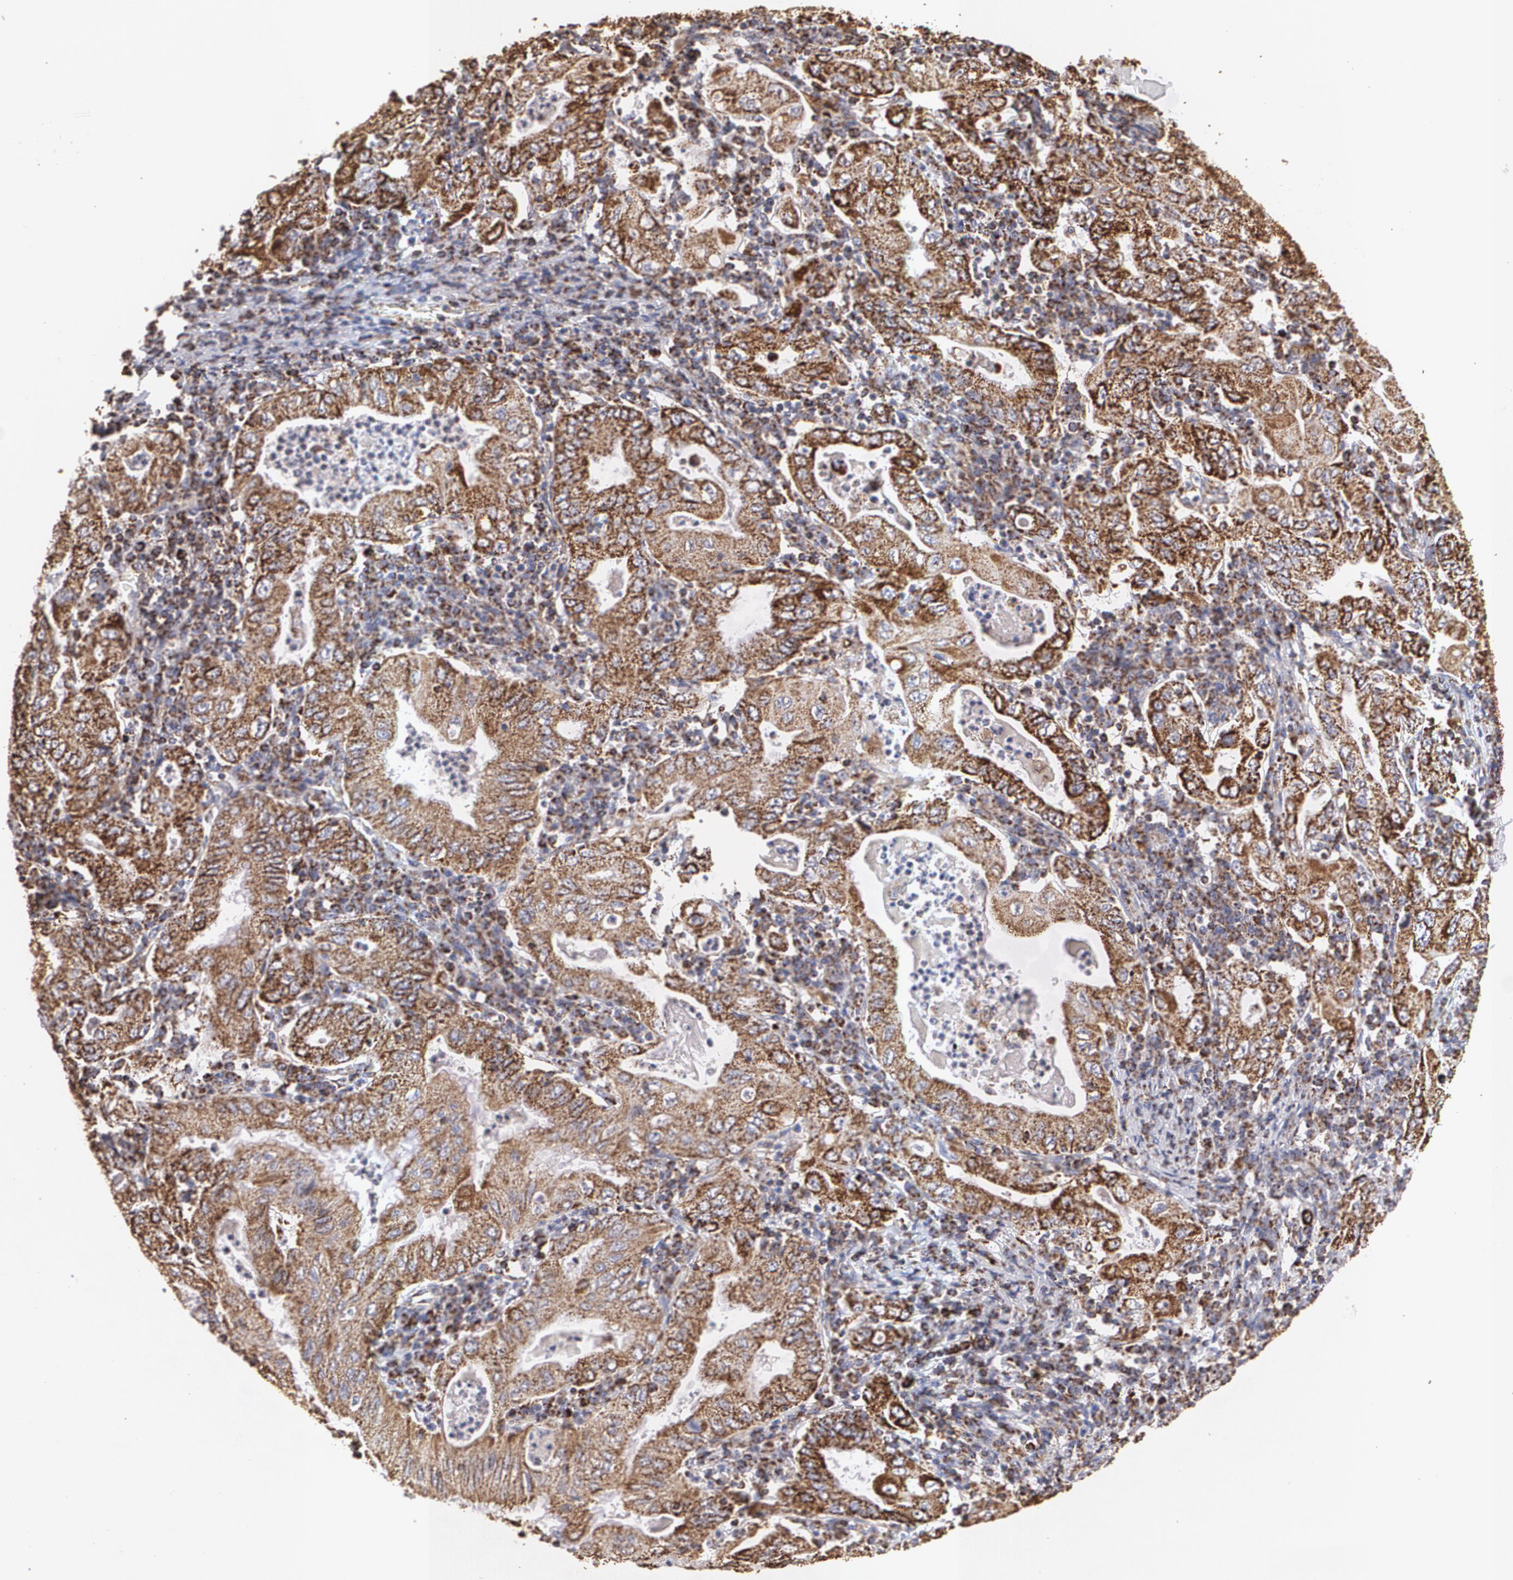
{"staining": {"intensity": "strong", "quantity": ">75%", "location": "cytoplasmic/membranous"}, "tissue": "stomach cancer", "cell_type": "Tumor cells", "image_type": "cancer", "snomed": [{"axis": "morphology", "description": "Normal tissue, NOS"}, {"axis": "morphology", "description": "Adenocarcinoma, NOS"}, {"axis": "topography", "description": "Esophagus"}, {"axis": "topography", "description": "Stomach, upper"}, {"axis": "topography", "description": "Peripheral nerve tissue"}], "caption": "IHC (DAB) staining of stomach cancer reveals strong cytoplasmic/membranous protein staining in about >75% of tumor cells. The protein is shown in brown color, while the nuclei are stained blue.", "gene": "HSPD1", "patient": {"sex": "male", "age": 62}}